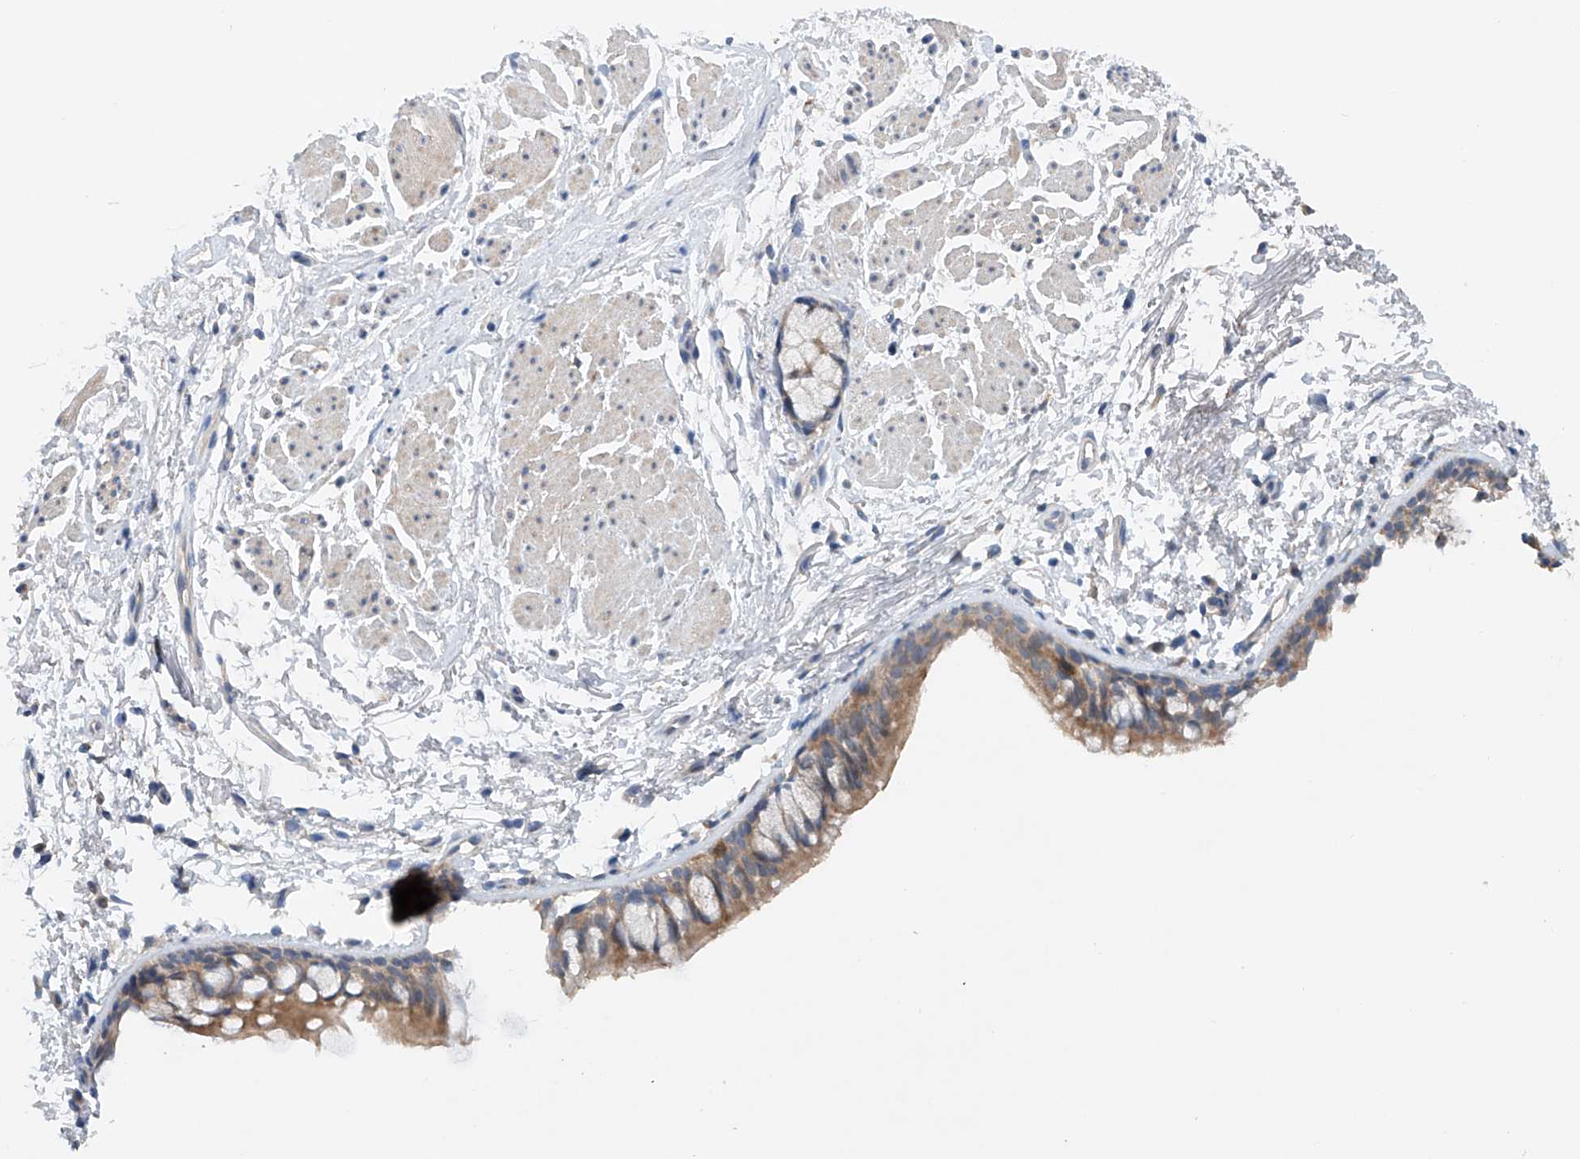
{"staining": {"intensity": "moderate", "quantity": ">75%", "location": "cytoplasmic/membranous"}, "tissue": "bronchus", "cell_type": "Respiratory epithelial cells", "image_type": "normal", "snomed": [{"axis": "morphology", "description": "Normal tissue, NOS"}, {"axis": "topography", "description": "Cartilage tissue"}, {"axis": "topography", "description": "Bronchus"}], "caption": "A photomicrograph showing moderate cytoplasmic/membranous positivity in approximately >75% of respiratory epithelial cells in benign bronchus, as visualized by brown immunohistochemical staining.", "gene": "GPC4", "patient": {"sex": "female", "age": 73}}